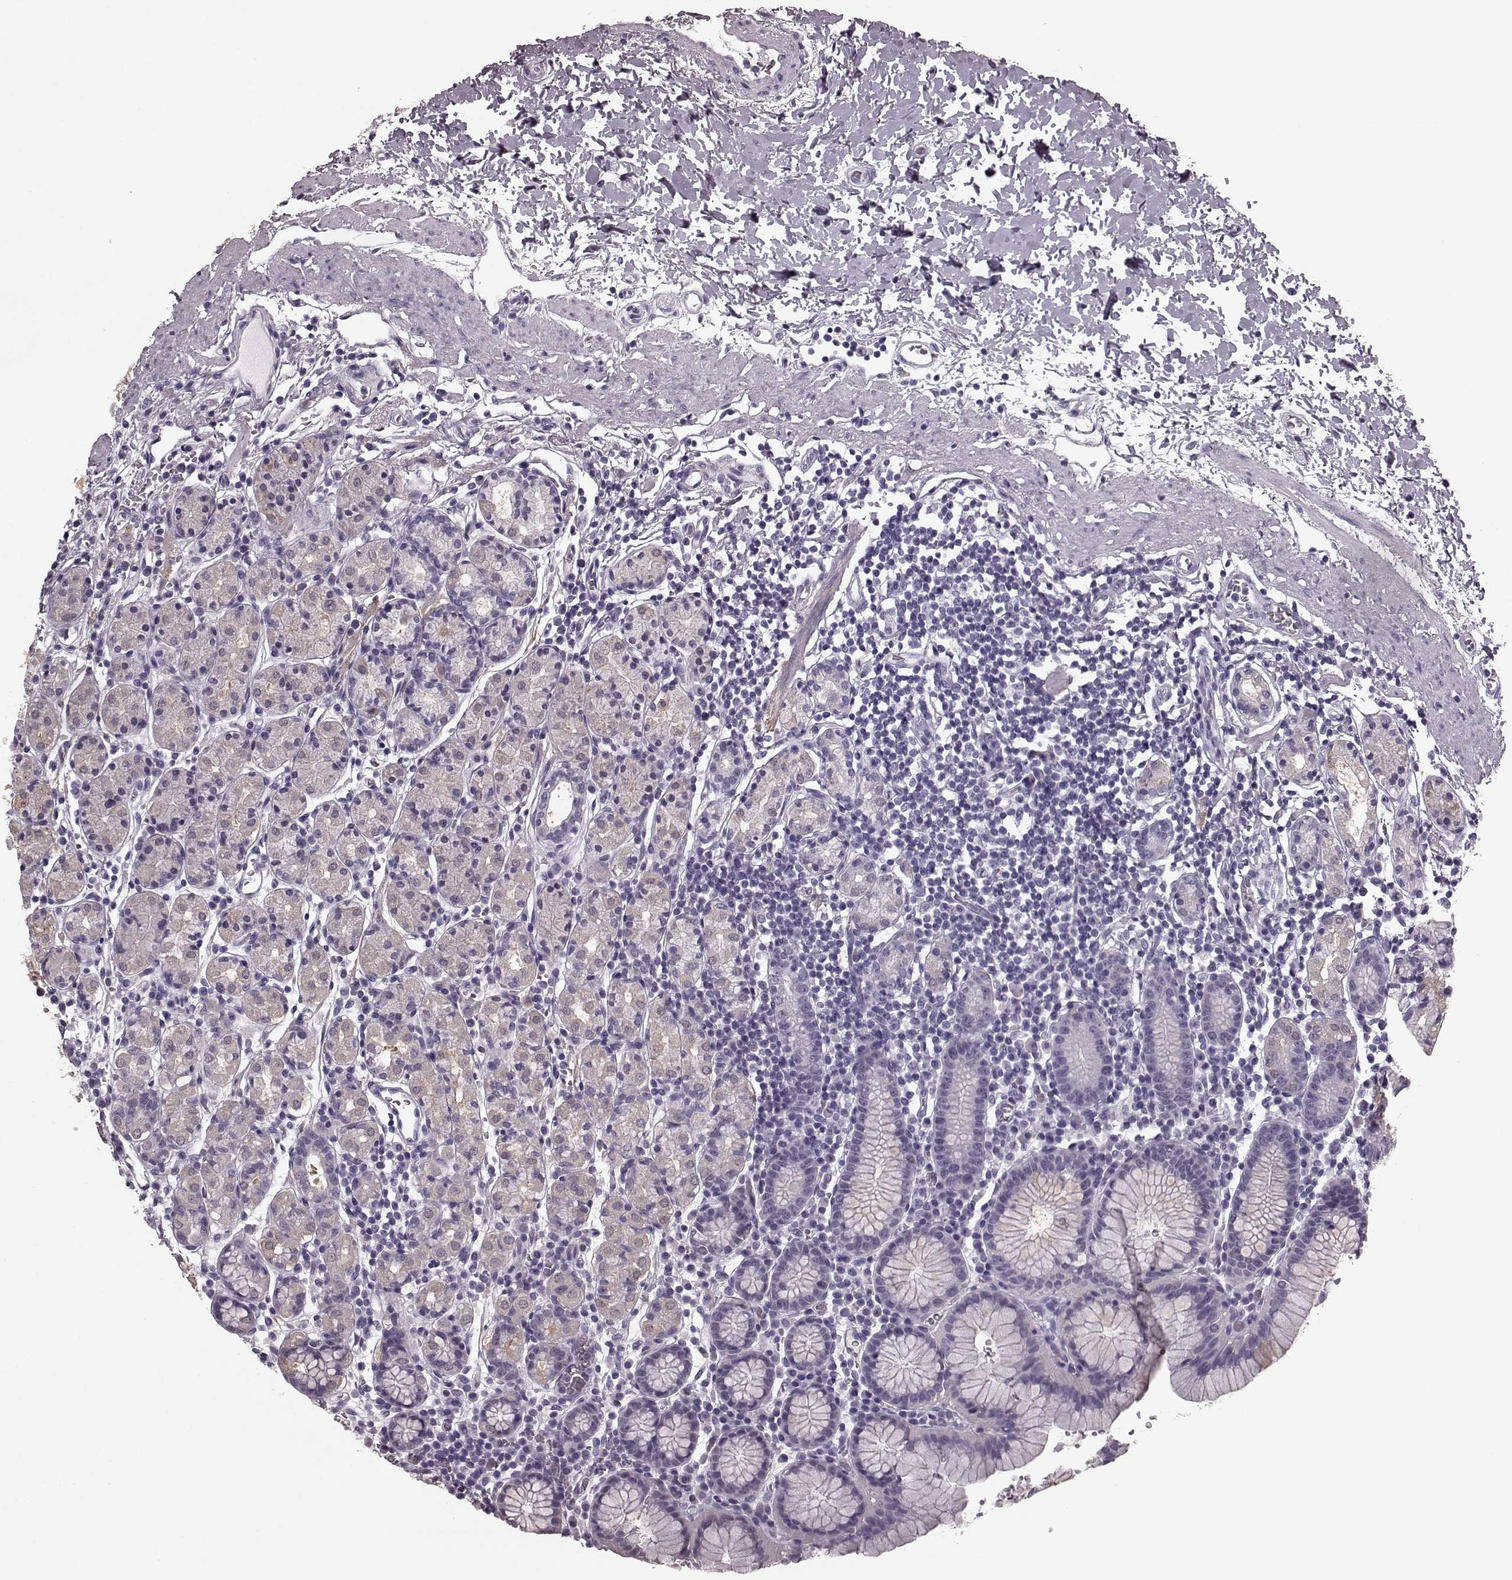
{"staining": {"intensity": "negative", "quantity": "none", "location": "none"}, "tissue": "stomach", "cell_type": "Glandular cells", "image_type": "normal", "snomed": [{"axis": "morphology", "description": "Normal tissue, NOS"}, {"axis": "topography", "description": "Stomach, upper"}, {"axis": "topography", "description": "Stomach"}], "caption": "Human stomach stained for a protein using IHC demonstrates no staining in glandular cells.", "gene": "CST7", "patient": {"sex": "male", "age": 62}}